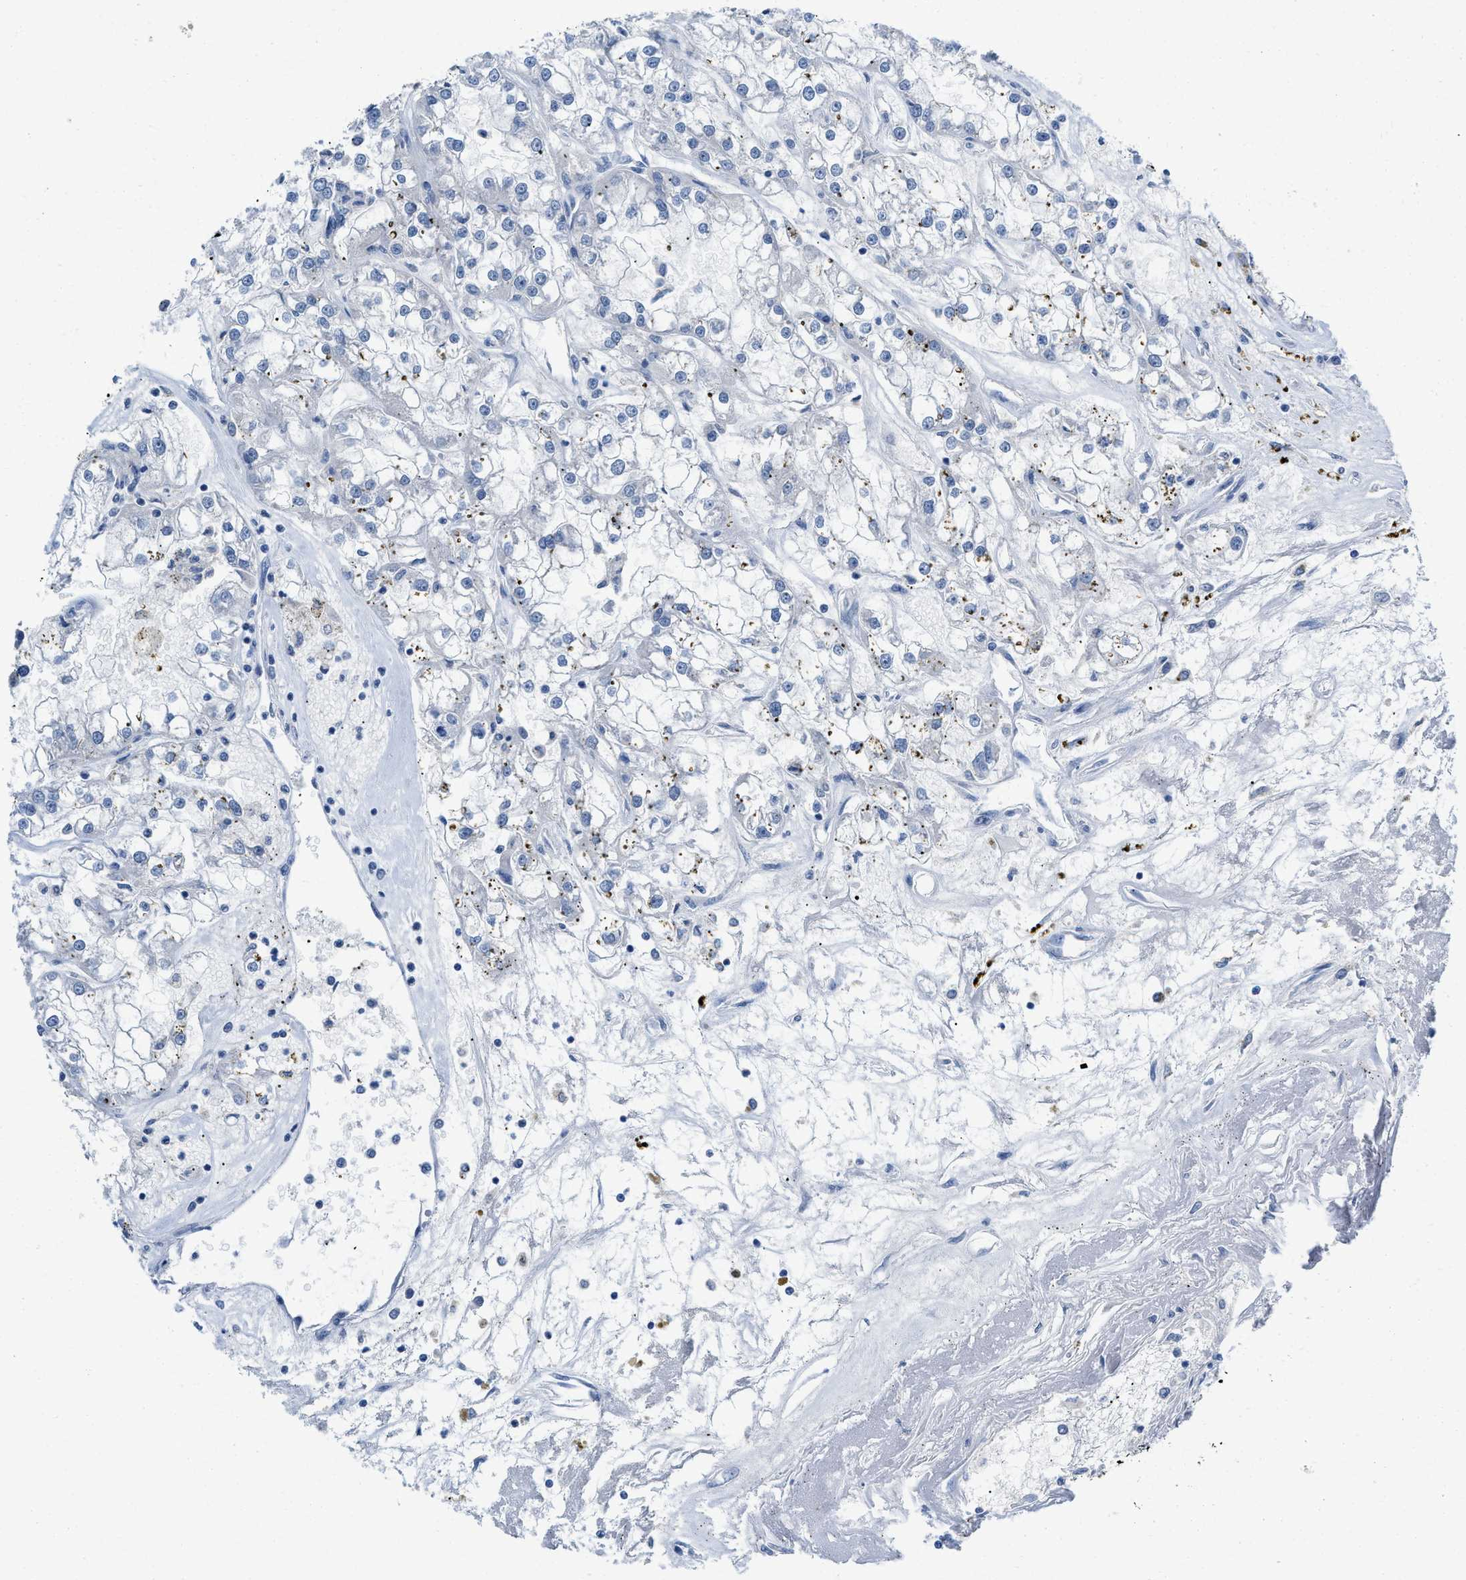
{"staining": {"intensity": "negative", "quantity": "none", "location": "none"}, "tissue": "renal cancer", "cell_type": "Tumor cells", "image_type": "cancer", "snomed": [{"axis": "morphology", "description": "Adenocarcinoma, NOS"}, {"axis": "topography", "description": "Kidney"}], "caption": "High power microscopy image of an immunohistochemistry (IHC) photomicrograph of renal cancer, revealing no significant positivity in tumor cells.", "gene": "PYY", "patient": {"sex": "female", "age": 52}}